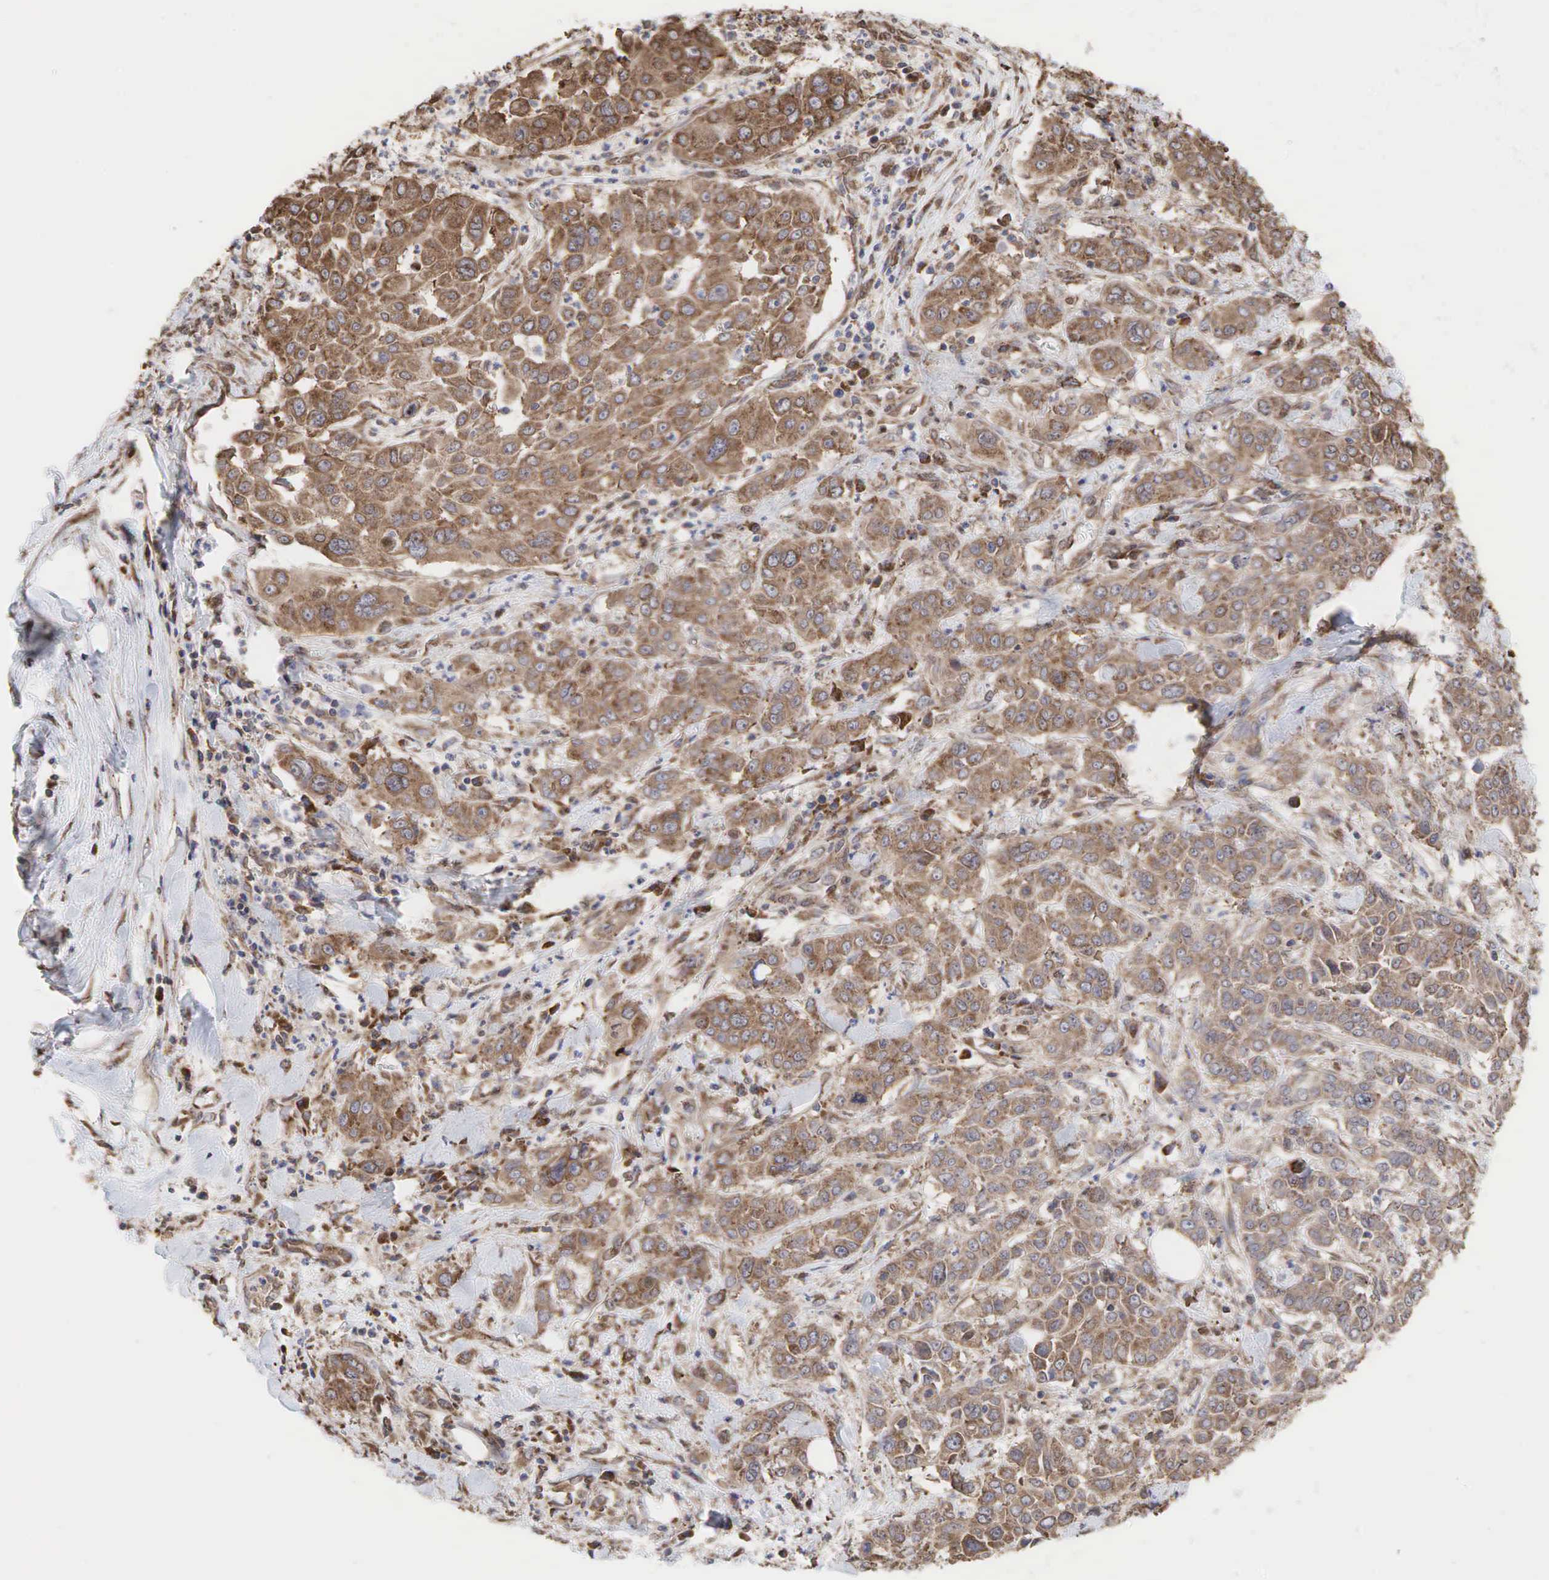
{"staining": {"intensity": "moderate", "quantity": ">75%", "location": "cytoplasmic/membranous"}, "tissue": "pancreatic cancer", "cell_type": "Tumor cells", "image_type": "cancer", "snomed": [{"axis": "morphology", "description": "Adenocarcinoma, NOS"}, {"axis": "topography", "description": "Pancreas"}], "caption": "This image displays immunohistochemistry (IHC) staining of human adenocarcinoma (pancreatic), with medium moderate cytoplasmic/membranous staining in approximately >75% of tumor cells.", "gene": "PABPC5", "patient": {"sex": "female", "age": 52}}